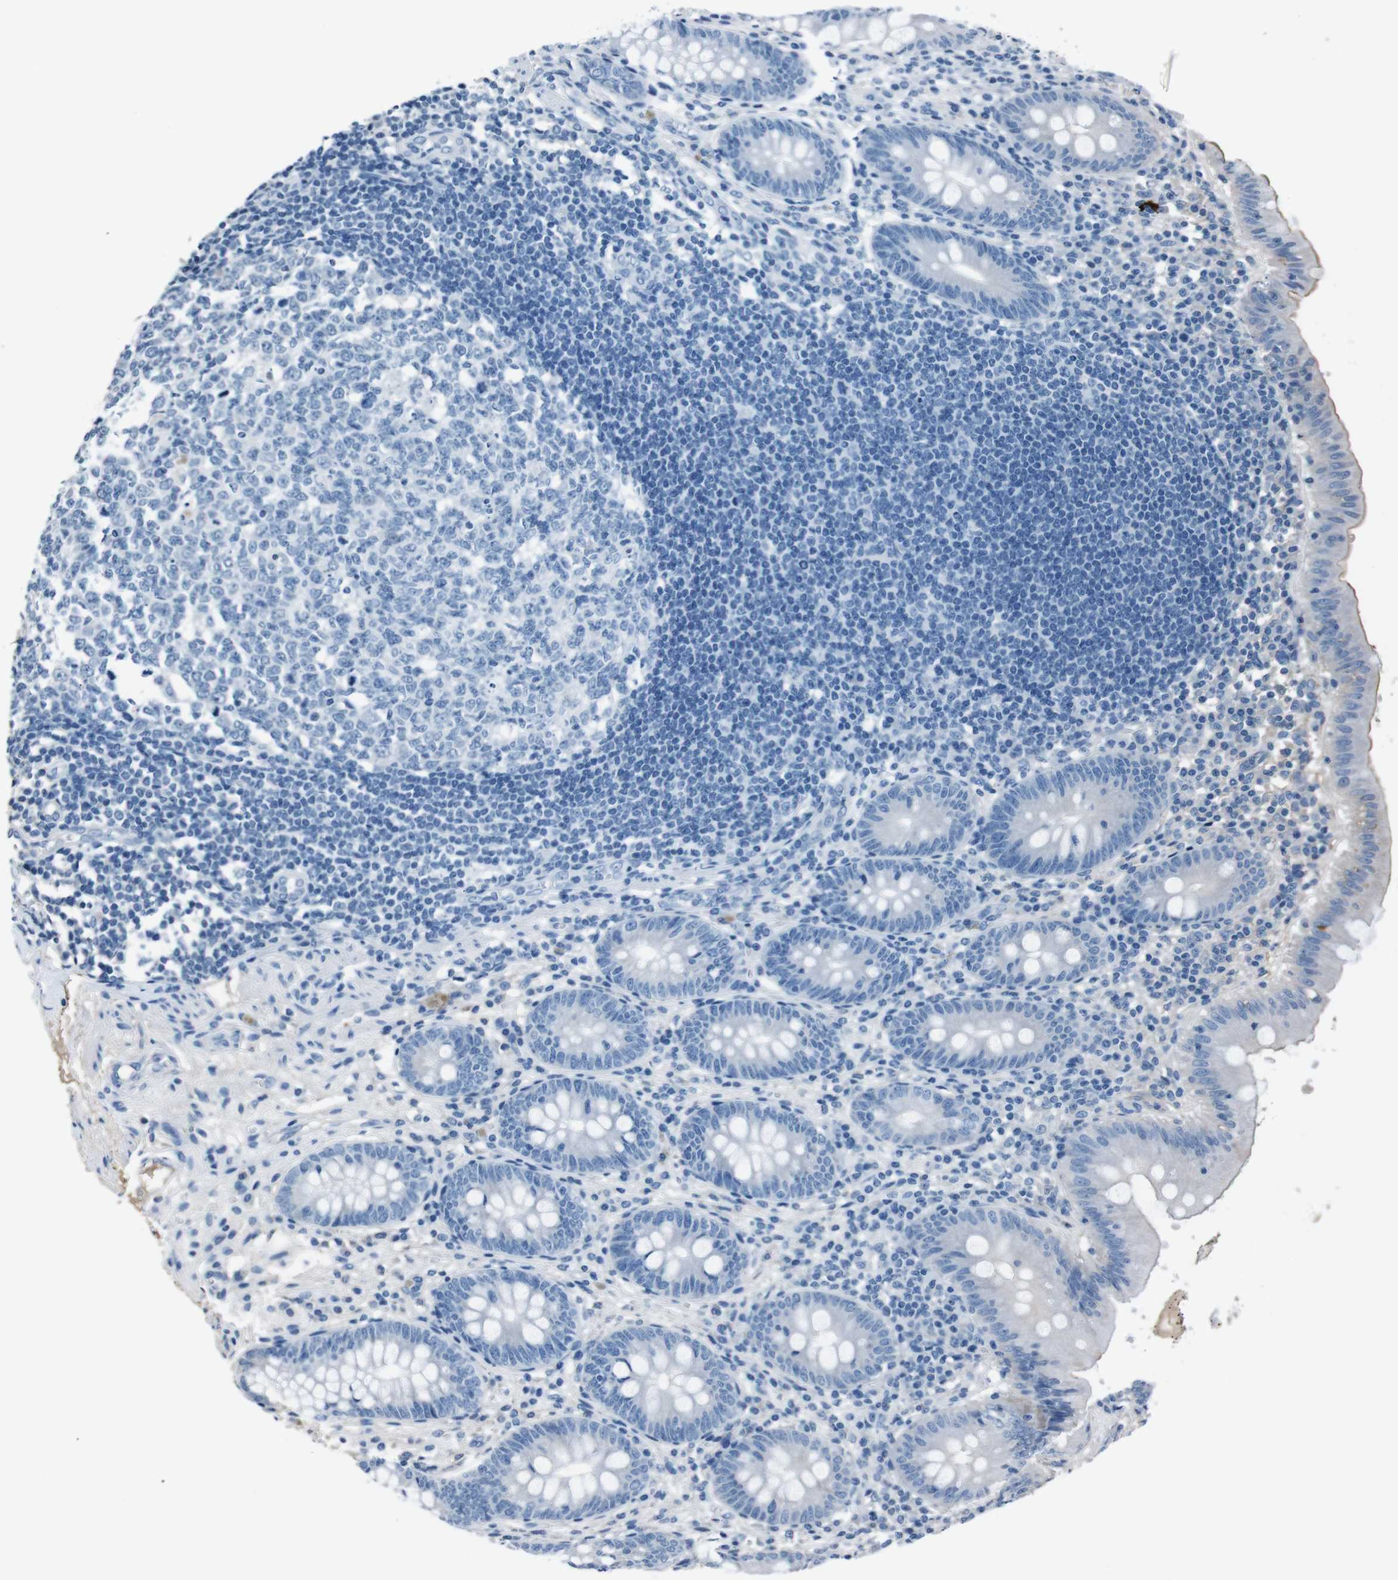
{"staining": {"intensity": "weak", "quantity": "<25%", "location": "cytoplasmic/membranous"}, "tissue": "appendix", "cell_type": "Glandular cells", "image_type": "normal", "snomed": [{"axis": "morphology", "description": "Normal tissue, NOS"}, {"axis": "topography", "description": "Appendix"}], "caption": "The photomicrograph demonstrates no significant staining in glandular cells of appendix. (DAB (3,3'-diaminobenzidine) immunohistochemistry (IHC), high magnification).", "gene": "LEP", "patient": {"sex": "male", "age": 56}}